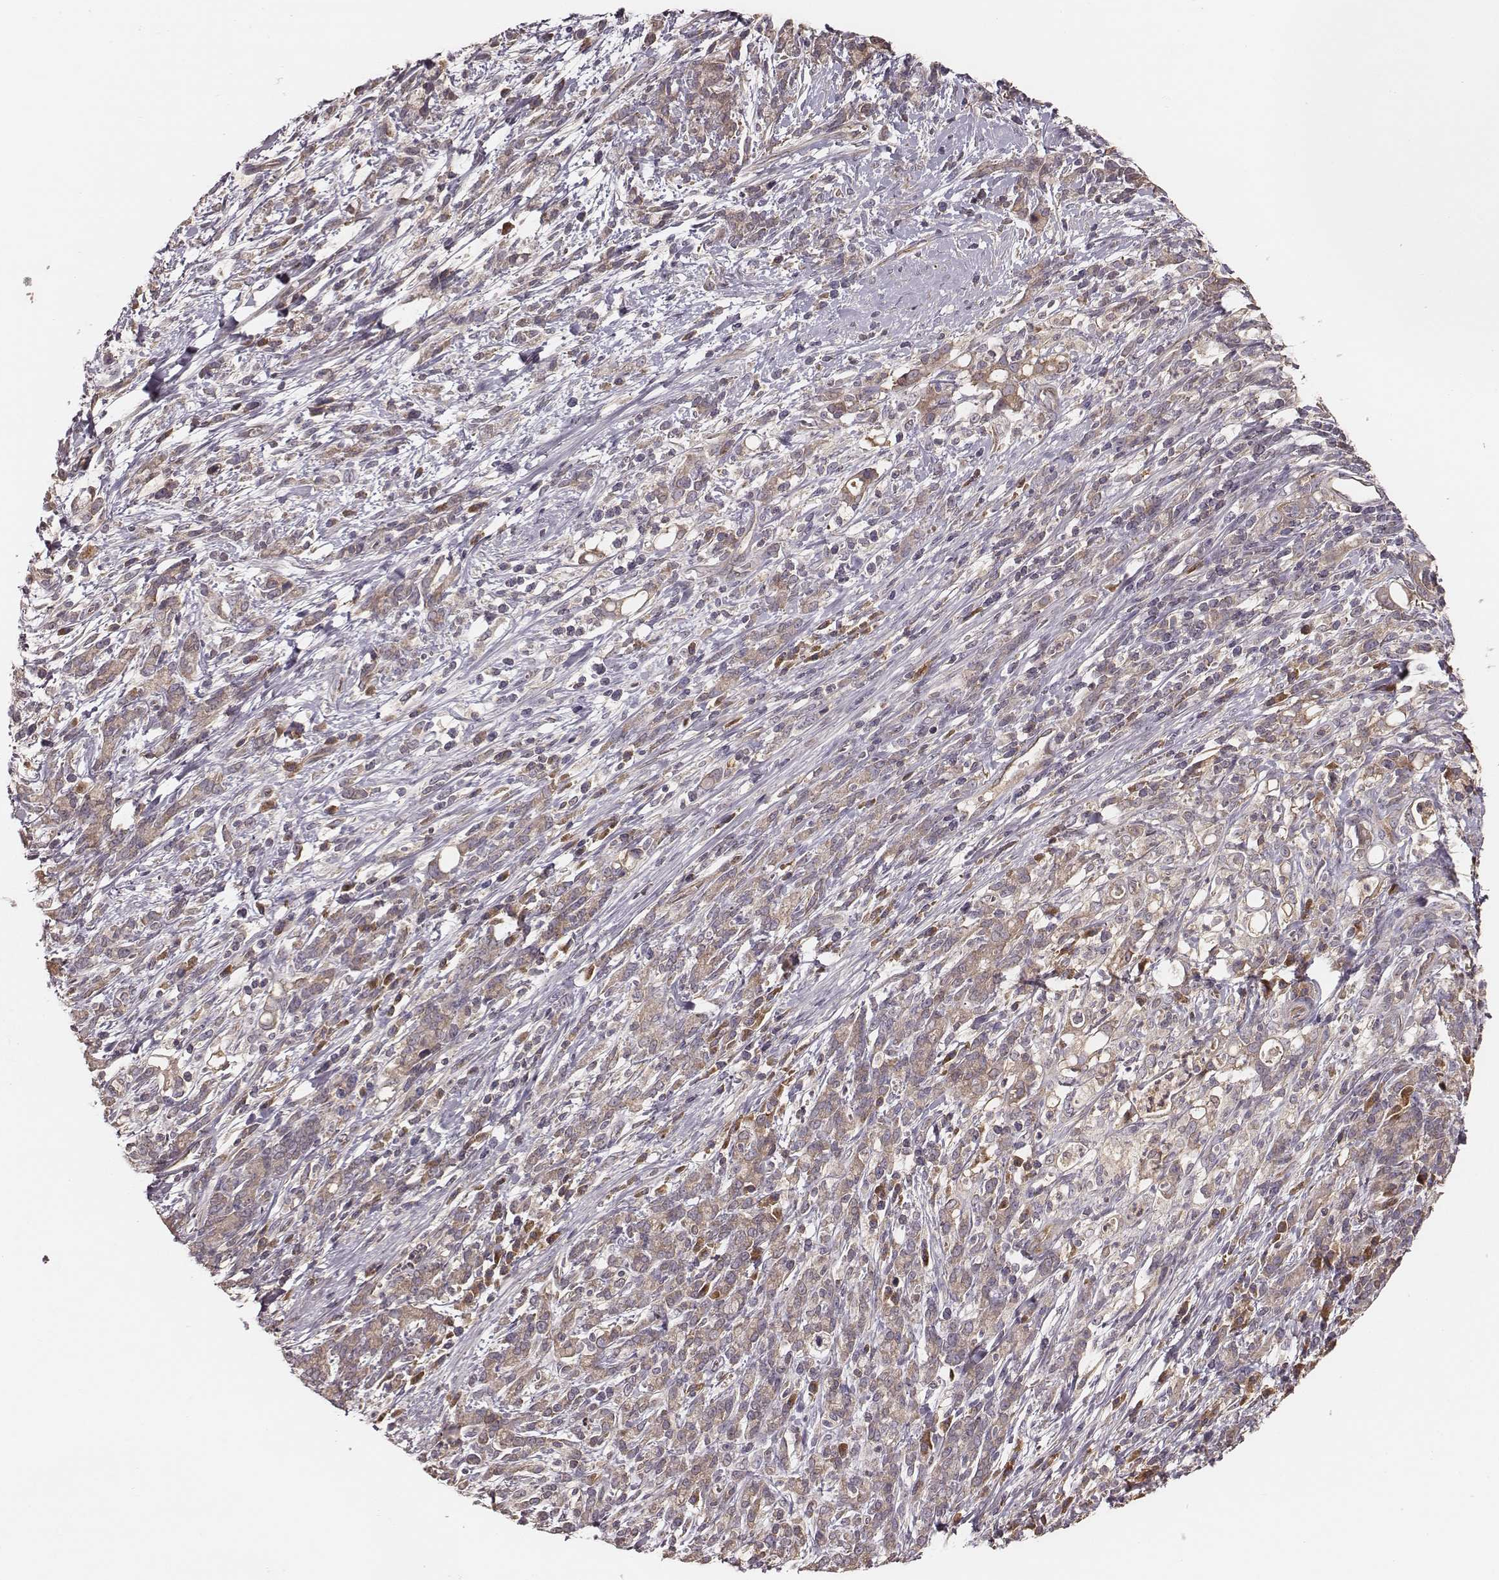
{"staining": {"intensity": "weak", "quantity": ">75%", "location": "cytoplasmic/membranous"}, "tissue": "stomach cancer", "cell_type": "Tumor cells", "image_type": "cancer", "snomed": [{"axis": "morphology", "description": "Adenocarcinoma, NOS"}, {"axis": "topography", "description": "Stomach"}], "caption": "Protein expression by IHC displays weak cytoplasmic/membranous staining in about >75% of tumor cells in stomach cancer.", "gene": "CARS1", "patient": {"sex": "female", "age": 57}}